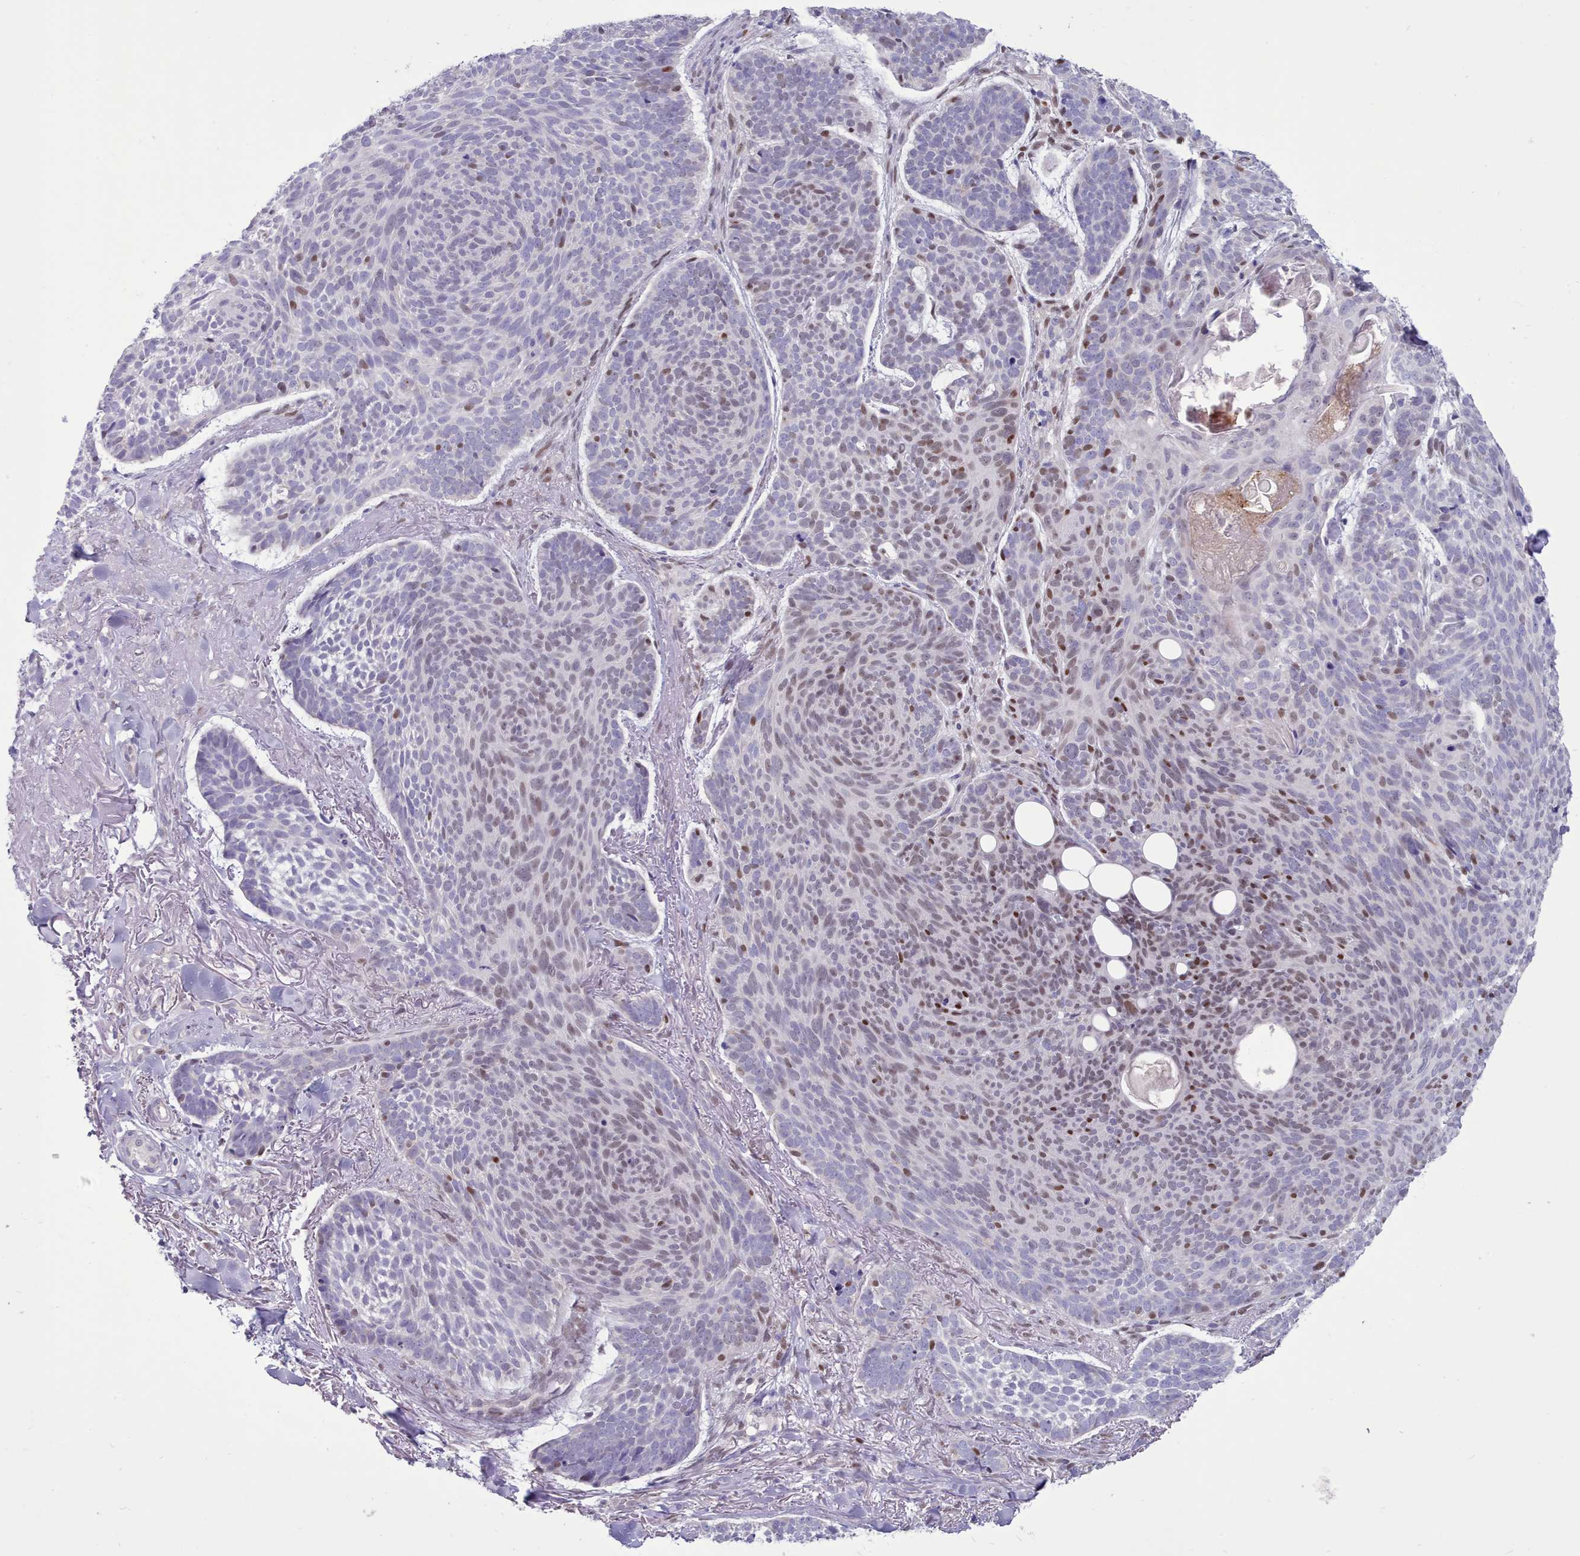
{"staining": {"intensity": "moderate", "quantity": "<25%", "location": "nuclear"}, "tissue": "skin cancer", "cell_type": "Tumor cells", "image_type": "cancer", "snomed": [{"axis": "morphology", "description": "Basal cell carcinoma"}, {"axis": "topography", "description": "Skin"}], "caption": "Protein positivity by immunohistochemistry (IHC) displays moderate nuclear expression in about <25% of tumor cells in skin cancer (basal cell carcinoma).", "gene": "TMEM253", "patient": {"sex": "male", "age": 70}}